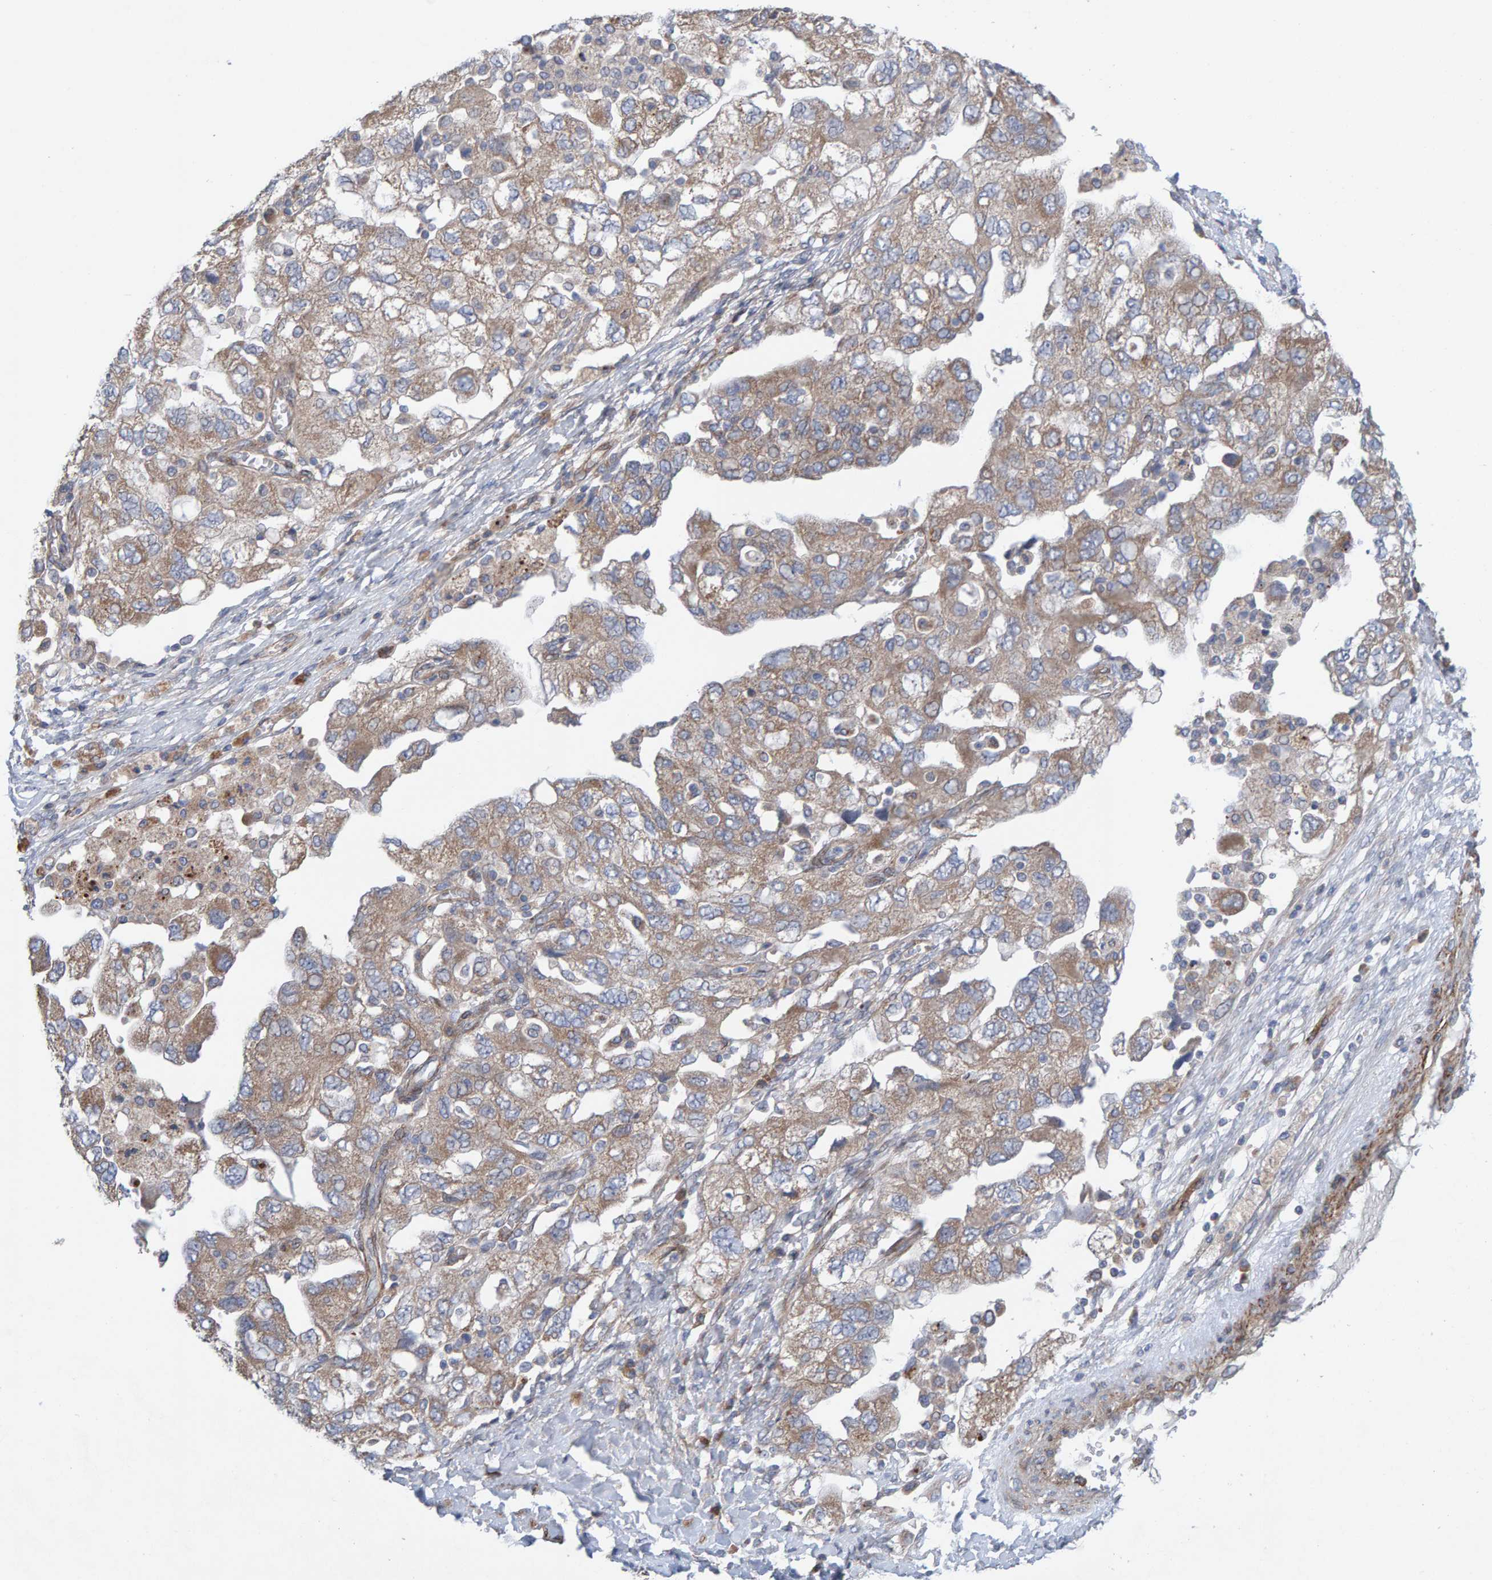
{"staining": {"intensity": "moderate", "quantity": "25%-75%", "location": "cytoplasmic/membranous"}, "tissue": "ovarian cancer", "cell_type": "Tumor cells", "image_type": "cancer", "snomed": [{"axis": "morphology", "description": "Carcinoma, NOS"}, {"axis": "morphology", "description": "Cystadenocarcinoma, serous, NOS"}, {"axis": "topography", "description": "Ovary"}], "caption": "Ovarian carcinoma stained with a brown dye demonstrates moderate cytoplasmic/membranous positive positivity in approximately 25%-75% of tumor cells.", "gene": "CDK5RAP3", "patient": {"sex": "female", "age": 69}}